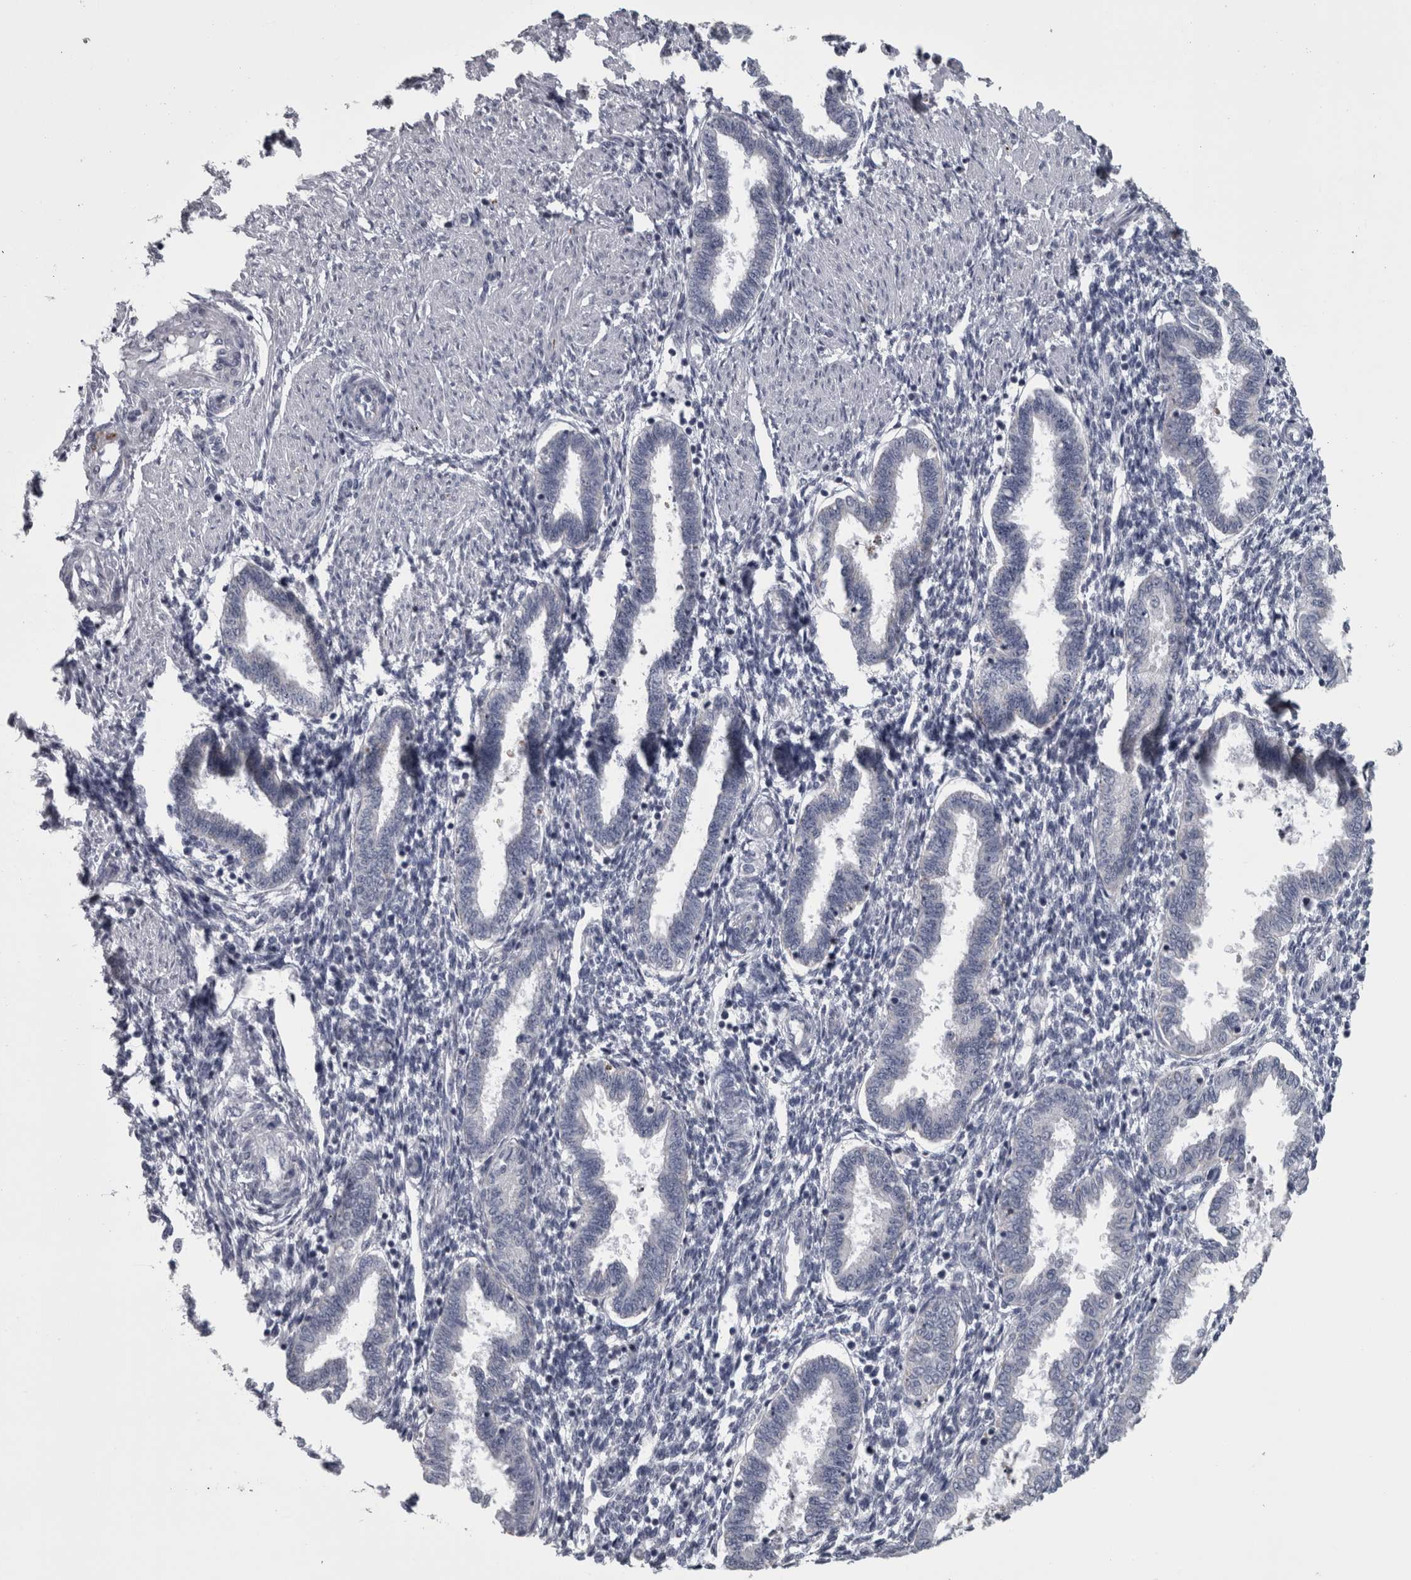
{"staining": {"intensity": "negative", "quantity": "none", "location": "none"}, "tissue": "endometrium", "cell_type": "Cells in endometrial stroma", "image_type": "normal", "snomed": [{"axis": "morphology", "description": "Normal tissue, NOS"}, {"axis": "topography", "description": "Endometrium"}], "caption": "Immunohistochemistry micrograph of unremarkable human endometrium stained for a protein (brown), which shows no staining in cells in endometrial stroma.", "gene": "DBT", "patient": {"sex": "female", "age": 33}}